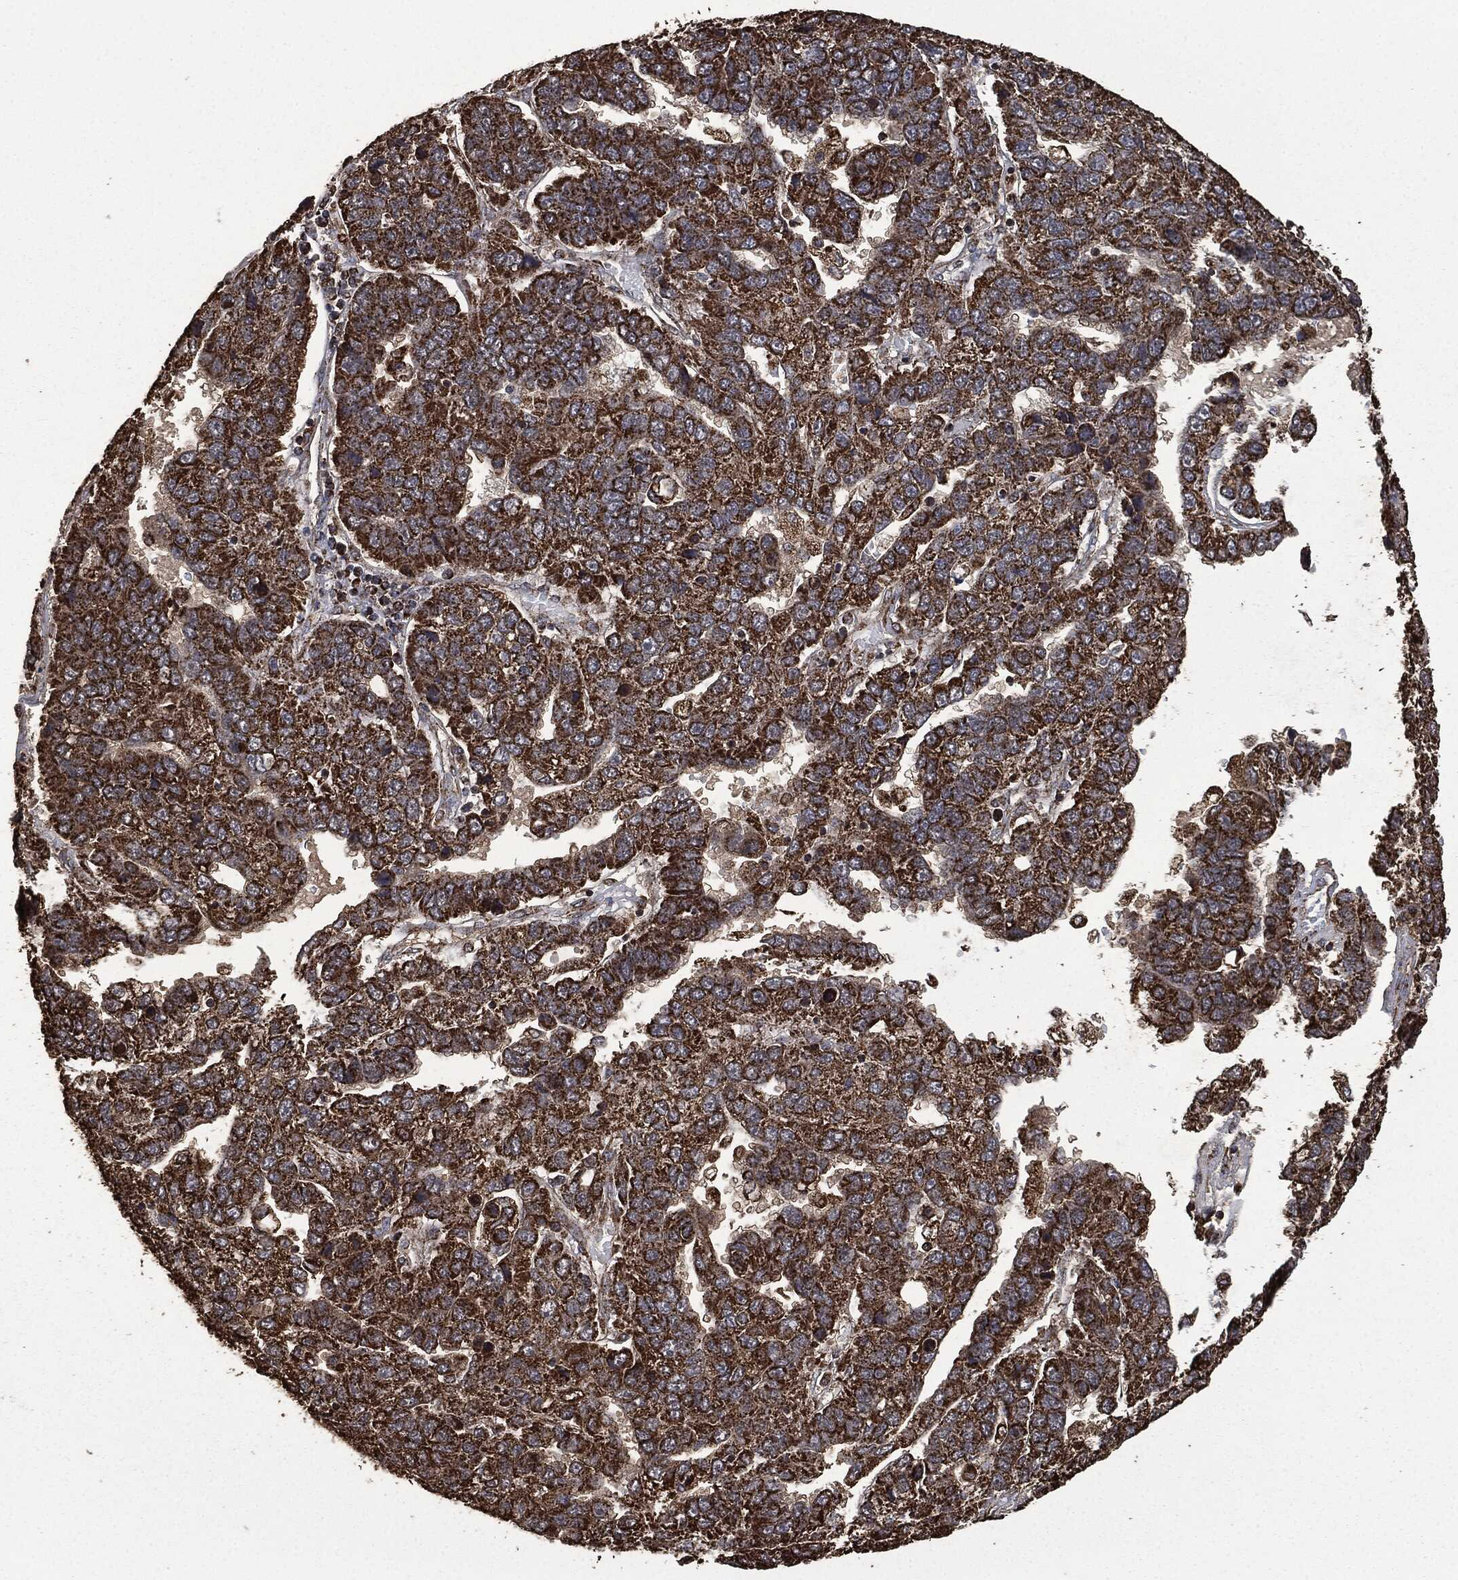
{"staining": {"intensity": "strong", "quantity": ">75%", "location": "cytoplasmic/membranous"}, "tissue": "pancreatic cancer", "cell_type": "Tumor cells", "image_type": "cancer", "snomed": [{"axis": "morphology", "description": "Adenocarcinoma, NOS"}, {"axis": "topography", "description": "Pancreas"}], "caption": "Pancreatic cancer stained for a protein (brown) exhibits strong cytoplasmic/membranous positive positivity in about >75% of tumor cells.", "gene": "LIG3", "patient": {"sex": "female", "age": 61}}